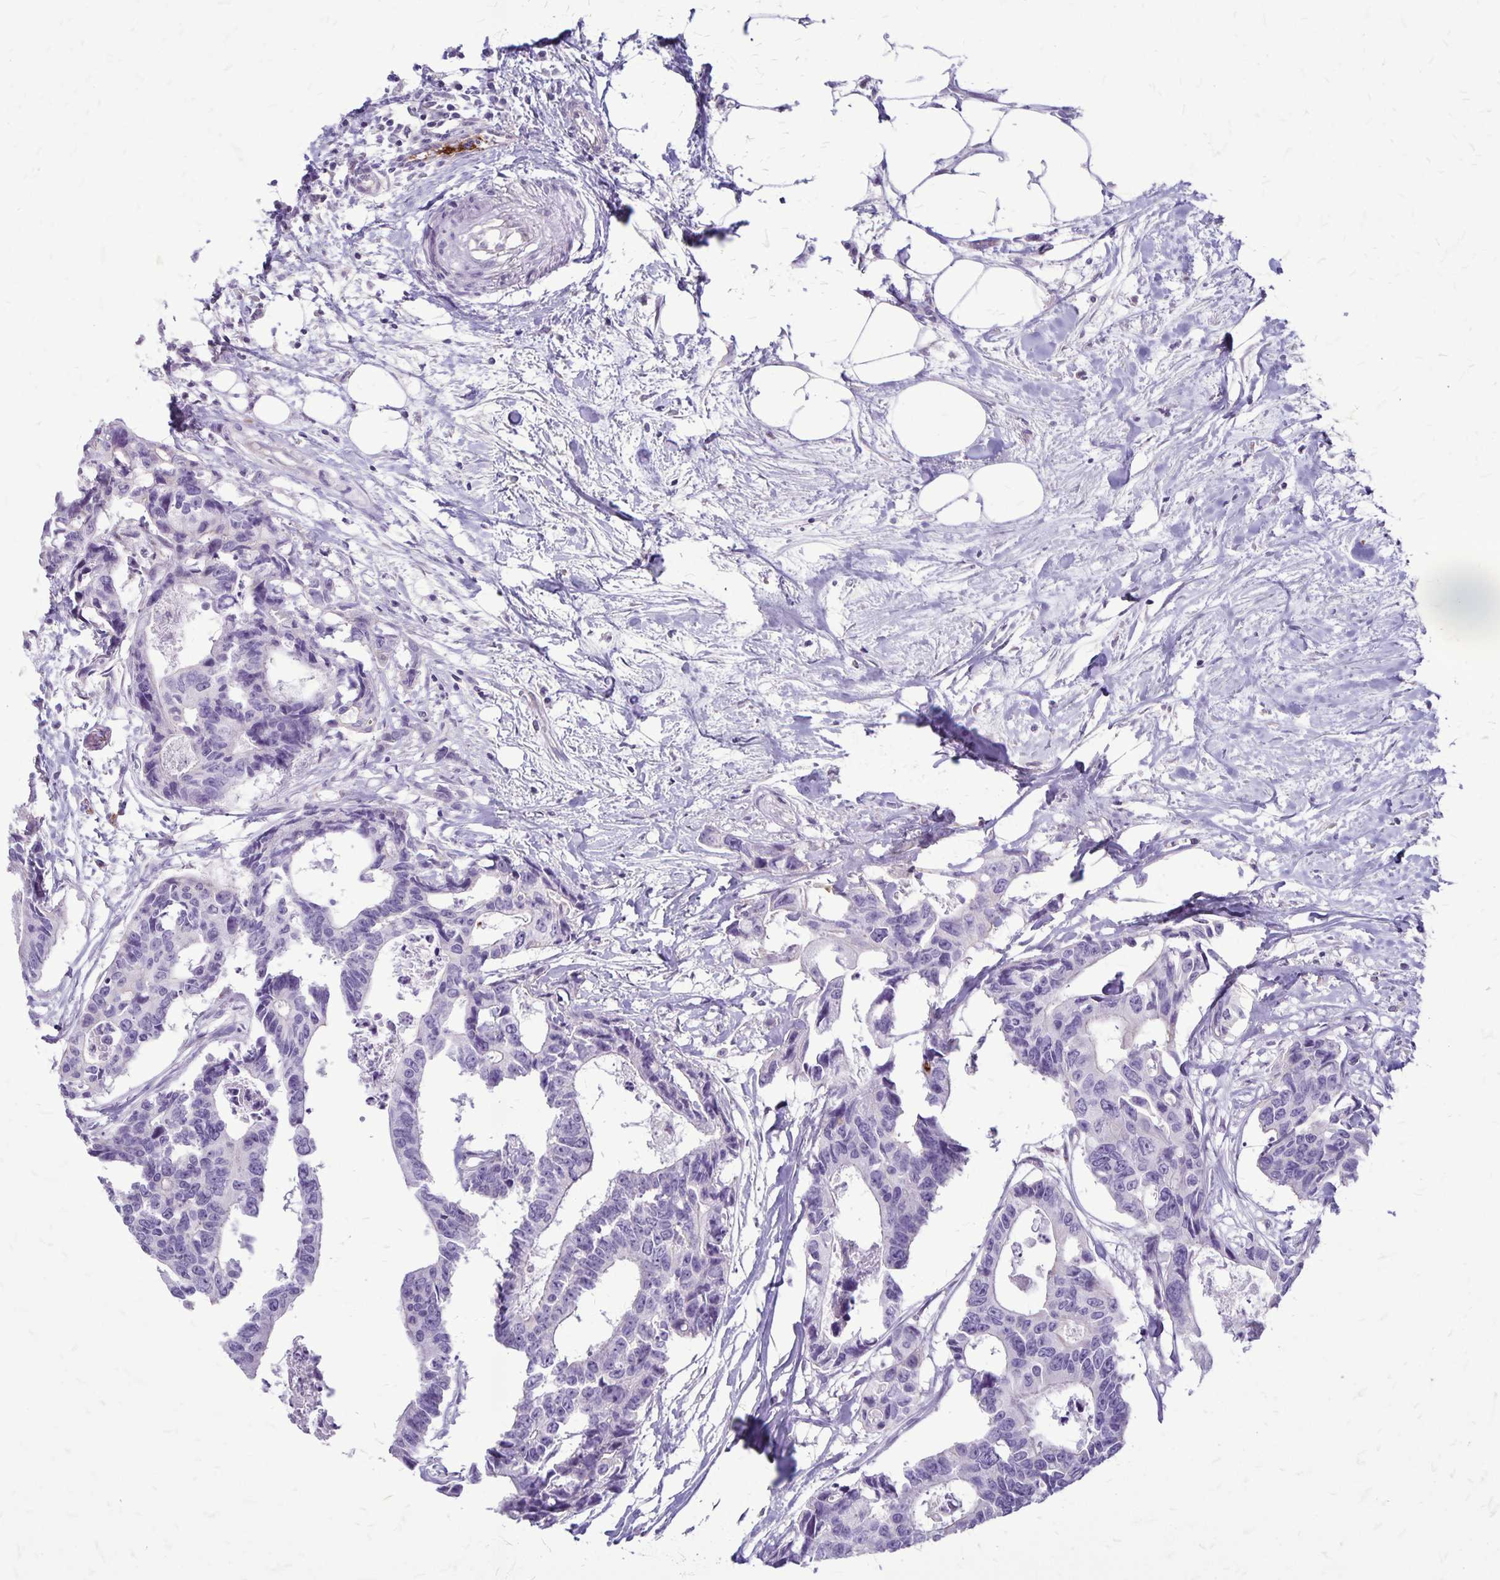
{"staining": {"intensity": "negative", "quantity": "none", "location": "none"}, "tissue": "colorectal cancer", "cell_type": "Tumor cells", "image_type": "cancer", "snomed": [{"axis": "morphology", "description": "Adenocarcinoma, NOS"}, {"axis": "topography", "description": "Rectum"}], "caption": "Colorectal cancer was stained to show a protein in brown. There is no significant positivity in tumor cells.", "gene": "GP9", "patient": {"sex": "male", "age": 57}}